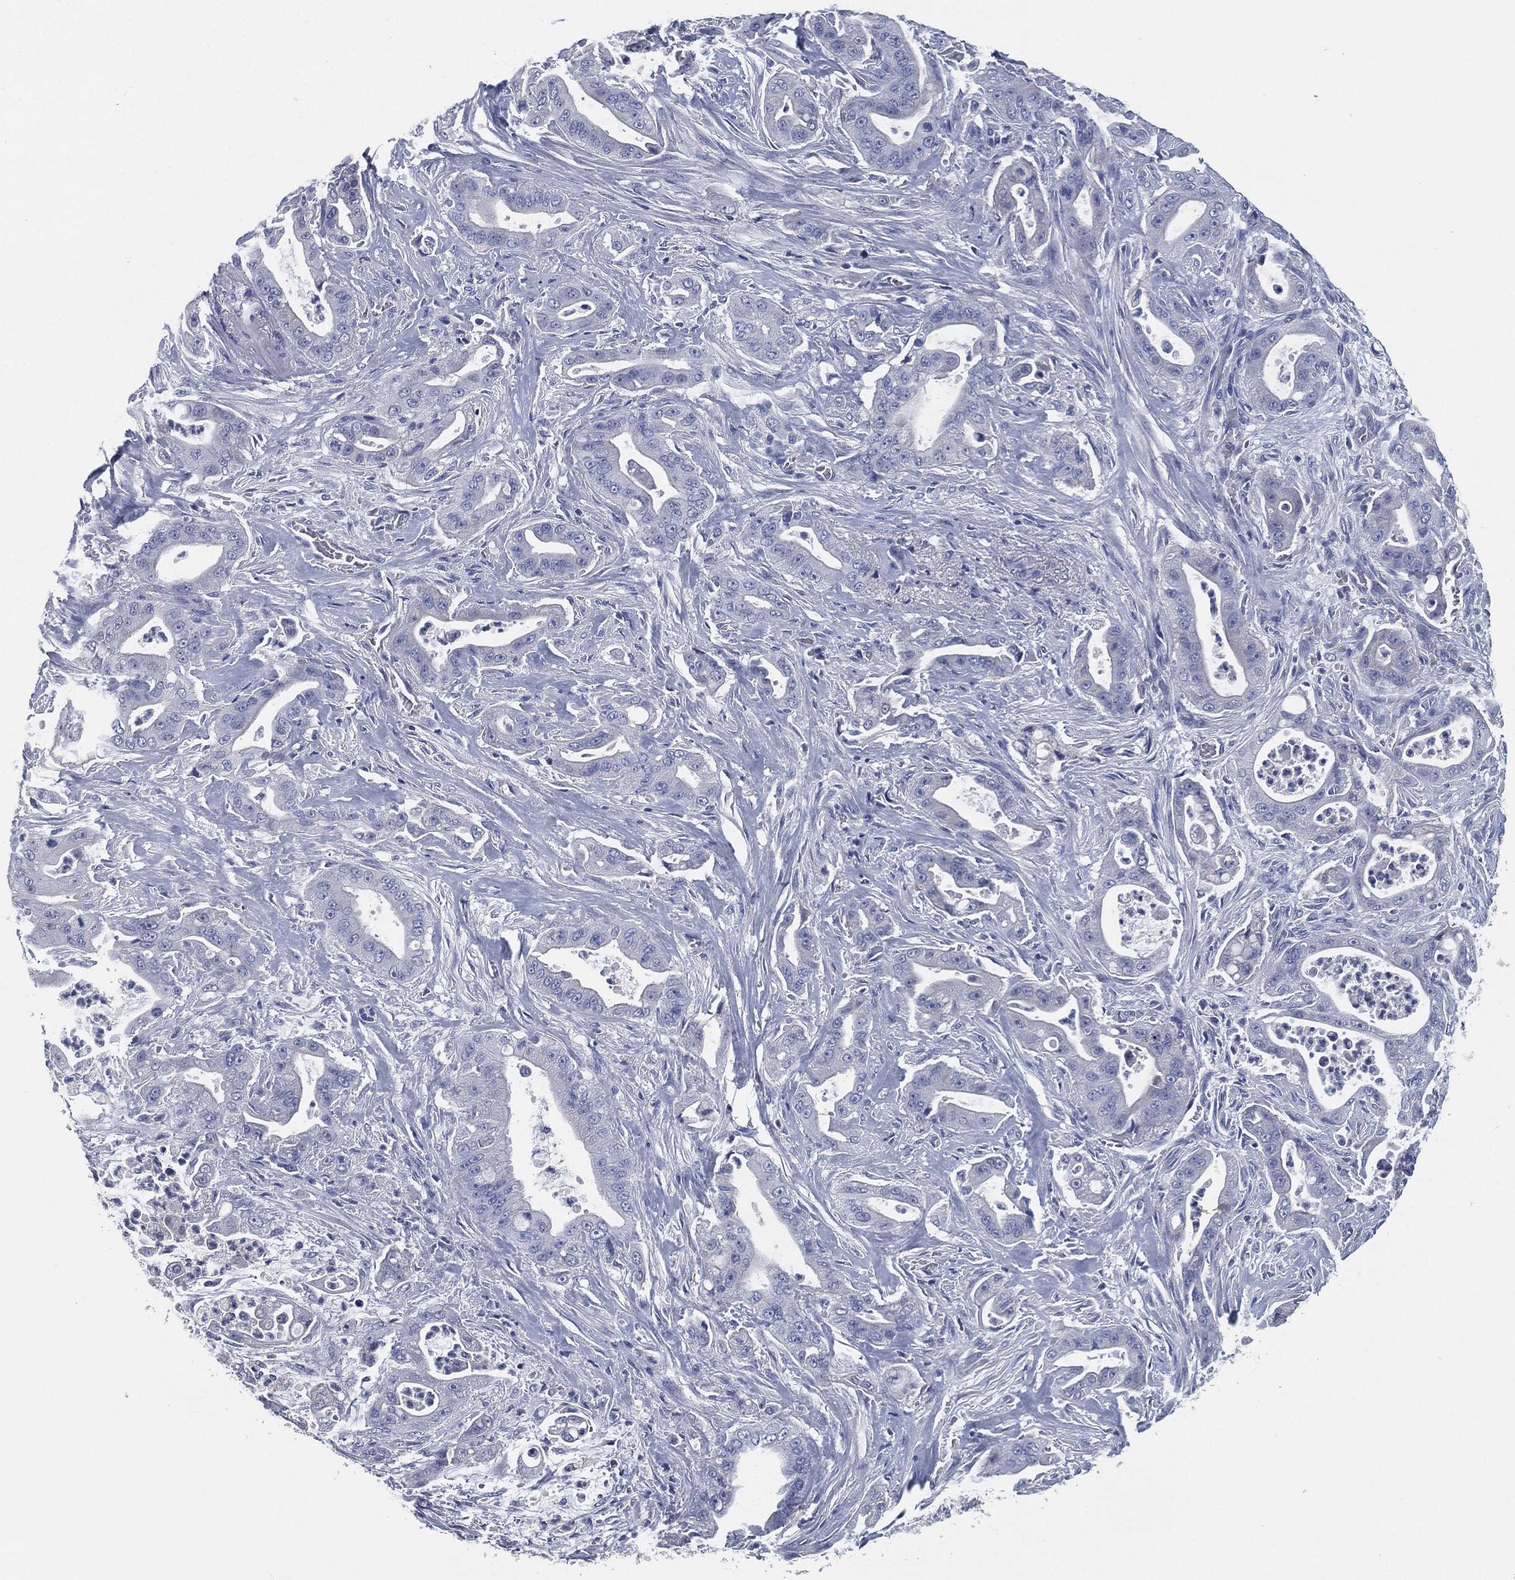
{"staining": {"intensity": "negative", "quantity": "none", "location": "none"}, "tissue": "pancreatic cancer", "cell_type": "Tumor cells", "image_type": "cancer", "snomed": [{"axis": "morphology", "description": "Normal tissue, NOS"}, {"axis": "morphology", "description": "Inflammation, NOS"}, {"axis": "morphology", "description": "Adenocarcinoma, NOS"}, {"axis": "topography", "description": "Pancreas"}], "caption": "Immunohistochemistry photomicrograph of neoplastic tissue: human pancreatic cancer stained with DAB (3,3'-diaminobenzidine) demonstrates no significant protein staining in tumor cells.", "gene": "CD27", "patient": {"sex": "male", "age": 57}}